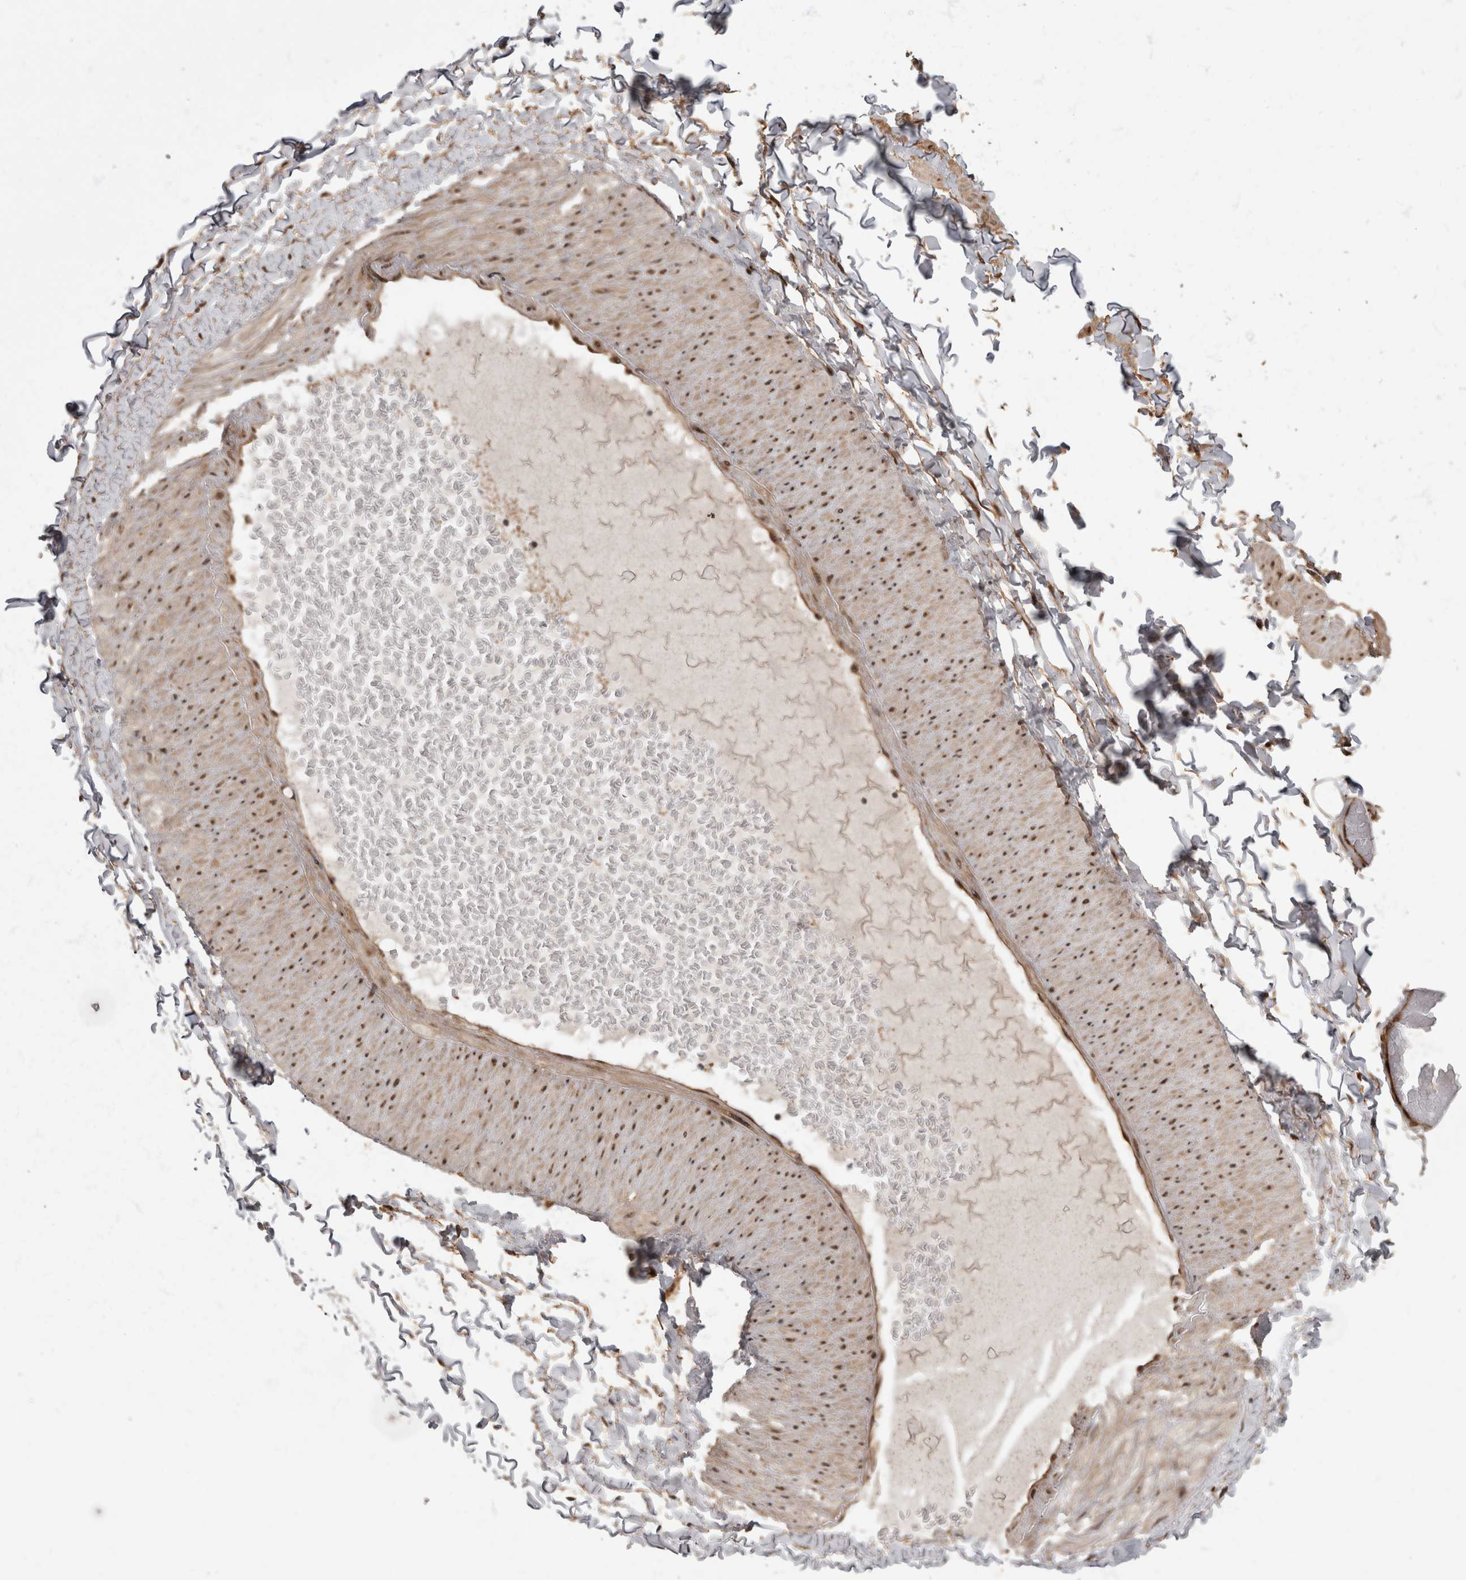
{"staining": {"intensity": "weak", "quantity": ">75%", "location": "nuclear"}, "tissue": "adipose tissue", "cell_type": "Adipocytes", "image_type": "normal", "snomed": [{"axis": "morphology", "description": "Normal tissue, NOS"}, {"axis": "topography", "description": "Adipose tissue"}, {"axis": "topography", "description": "Vascular tissue"}, {"axis": "topography", "description": "Peripheral nerve tissue"}], "caption": "Protein staining of normal adipose tissue displays weak nuclear expression in about >75% of adipocytes. (brown staining indicates protein expression, while blue staining denotes nuclei).", "gene": "AKT3", "patient": {"sex": "male", "age": 25}}